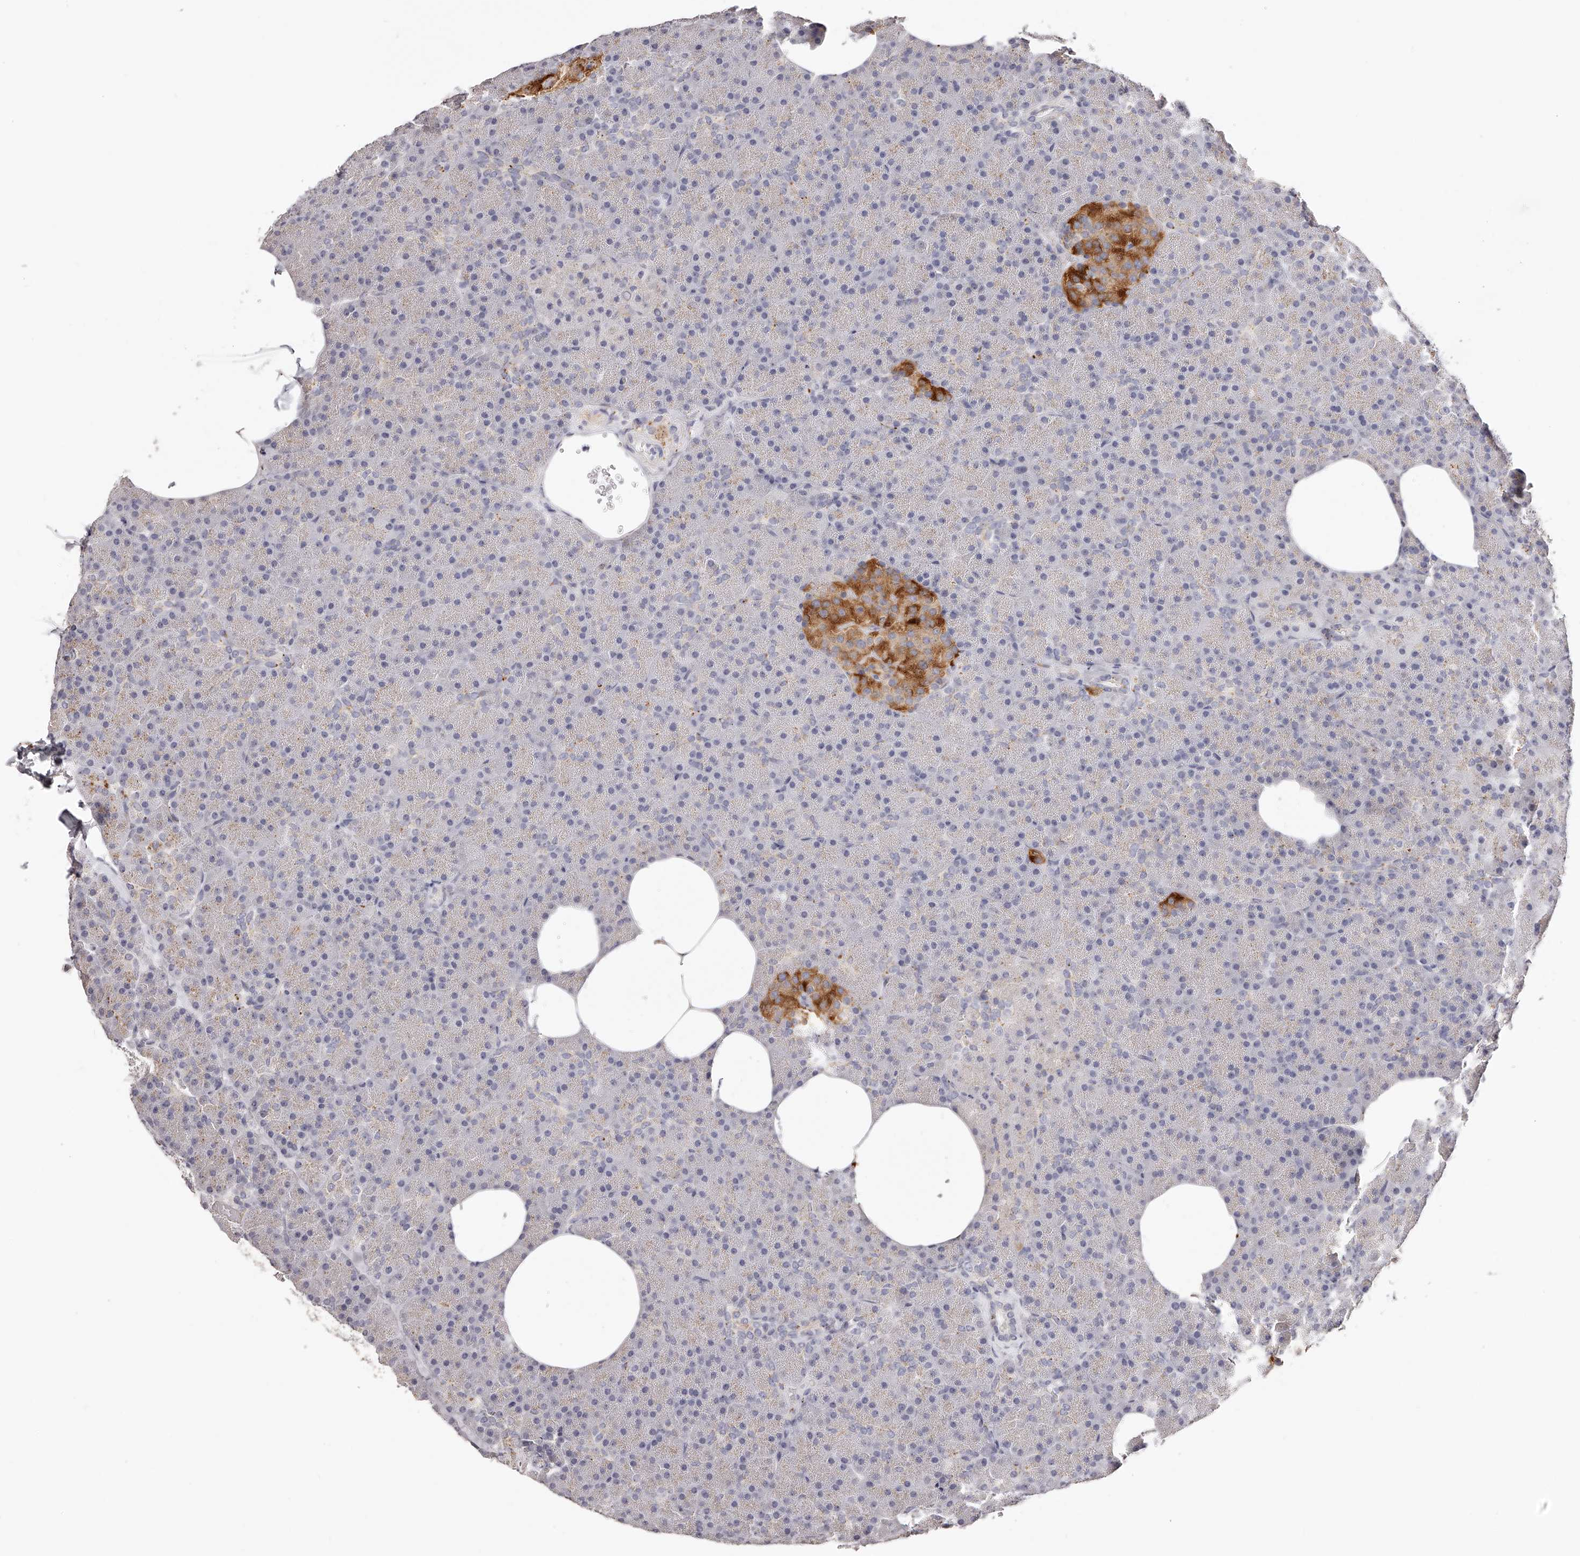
{"staining": {"intensity": "moderate", "quantity": "<25%", "location": "cytoplasmic/membranous"}, "tissue": "pancreas", "cell_type": "Exocrine glandular cells", "image_type": "normal", "snomed": [{"axis": "morphology", "description": "Normal tissue, NOS"}, {"axis": "morphology", "description": "Carcinoid, malignant, NOS"}, {"axis": "topography", "description": "Pancreas"}], "caption": "This is a photomicrograph of immunohistochemistry staining of unremarkable pancreas, which shows moderate positivity in the cytoplasmic/membranous of exocrine glandular cells.", "gene": "SLC35D3", "patient": {"sex": "female", "age": 35}}